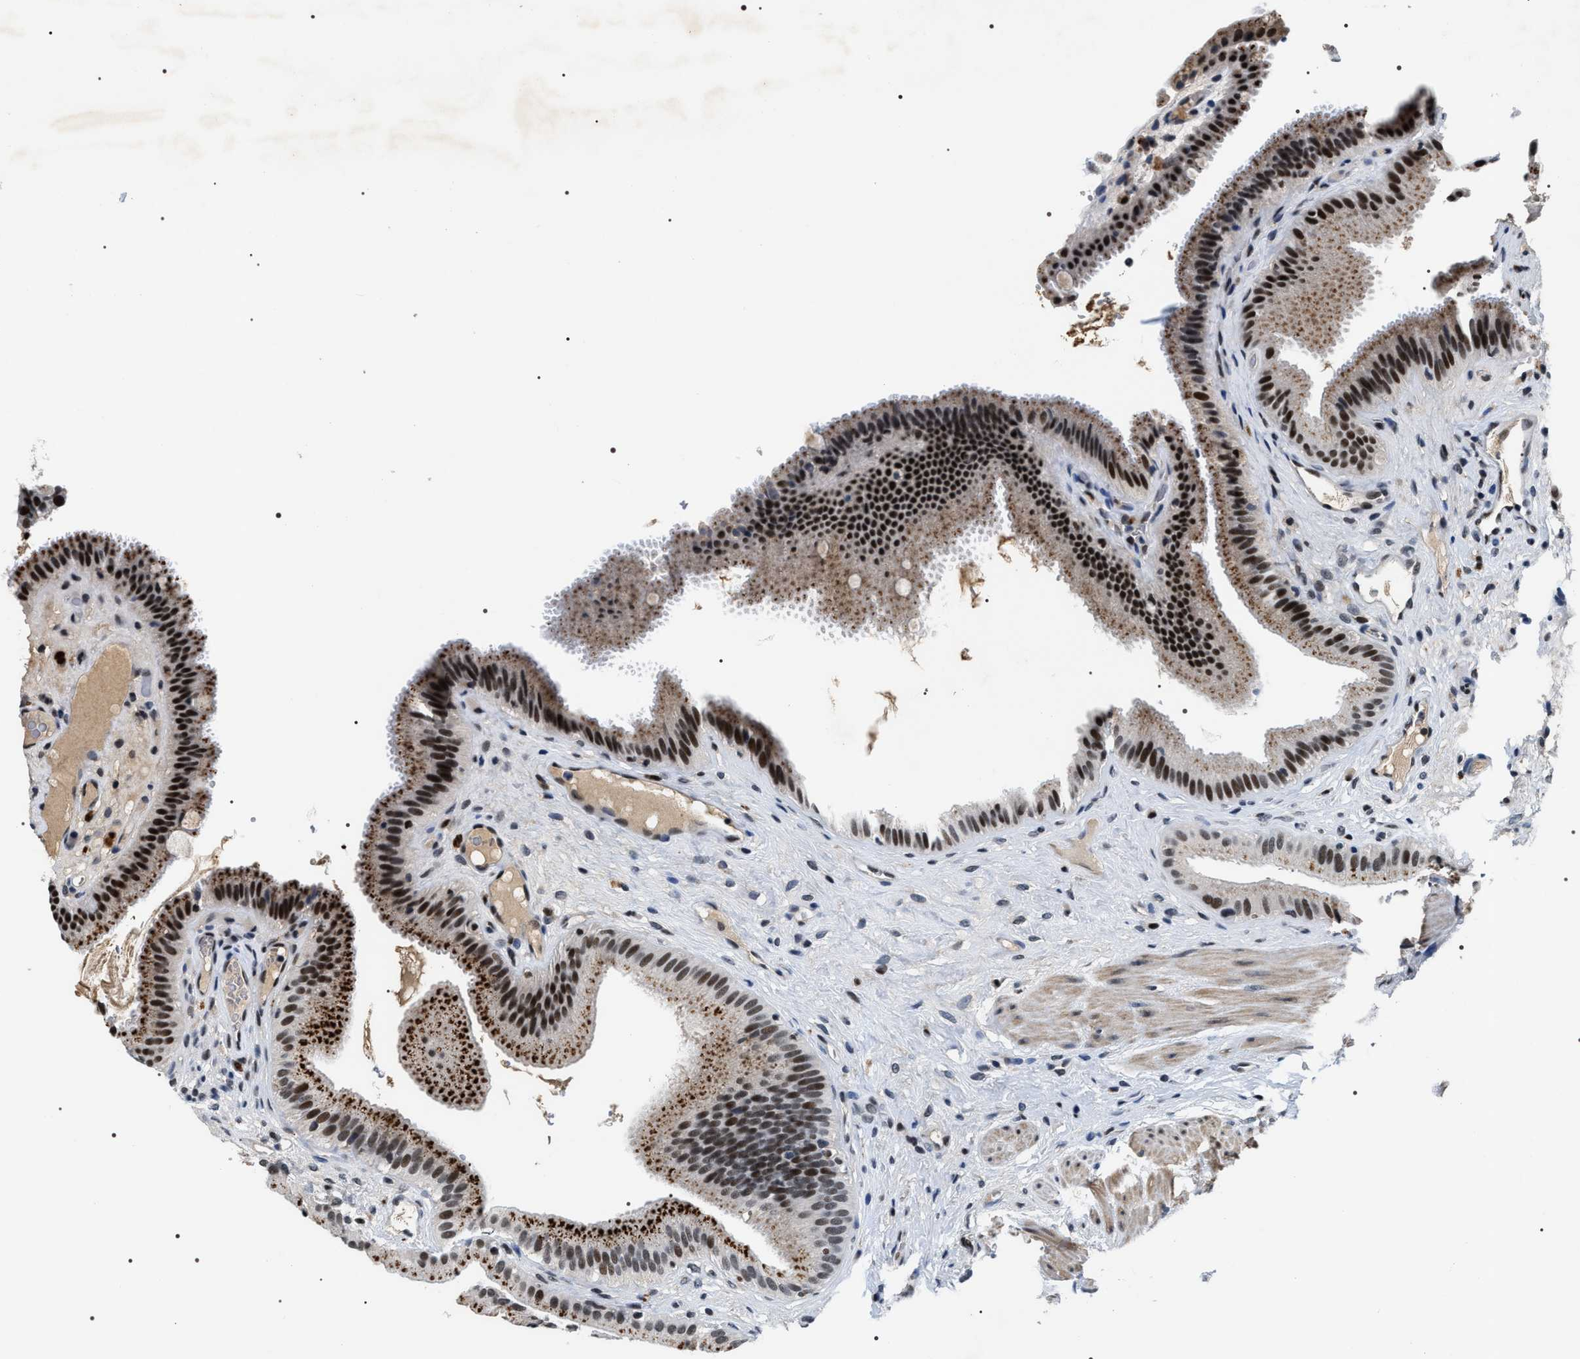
{"staining": {"intensity": "strong", "quantity": ">75%", "location": "cytoplasmic/membranous,nuclear"}, "tissue": "gallbladder", "cell_type": "Glandular cells", "image_type": "normal", "snomed": [{"axis": "morphology", "description": "Normal tissue, NOS"}, {"axis": "topography", "description": "Gallbladder"}], "caption": "Immunohistochemical staining of unremarkable gallbladder exhibits strong cytoplasmic/membranous,nuclear protein staining in about >75% of glandular cells.", "gene": "C7orf25", "patient": {"sex": "male", "age": 49}}